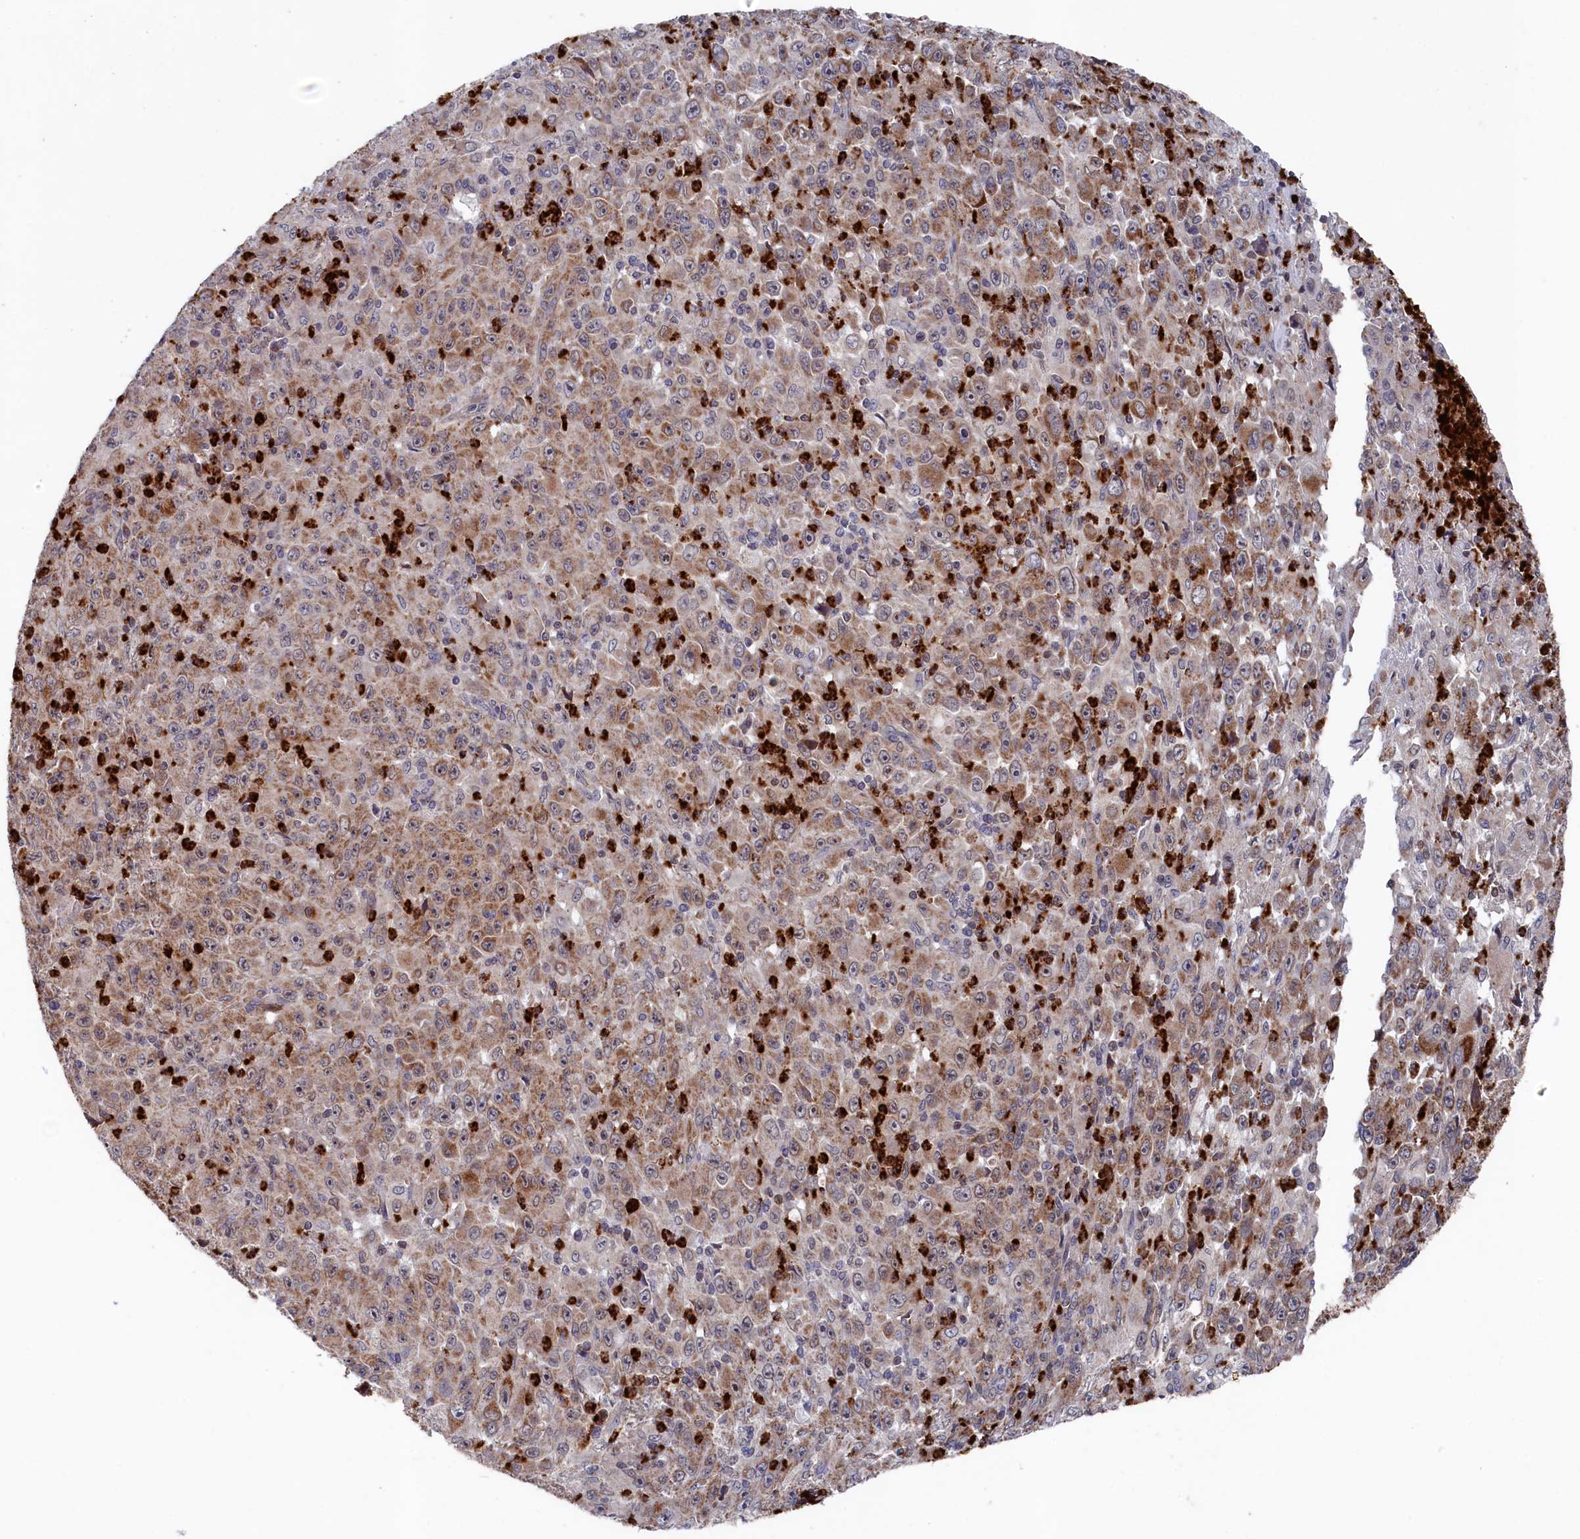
{"staining": {"intensity": "moderate", "quantity": "25%-75%", "location": "cytoplasmic/membranous"}, "tissue": "melanoma", "cell_type": "Tumor cells", "image_type": "cancer", "snomed": [{"axis": "morphology", "description": "Malignant melanoma, Metastatic site"}, {"axis": "topography", "description": "Skin"}], "caption": "The micrograph demonstrates immunohistochemical staining of melanoma. There is moderate cytoplasmic/membranous positivity is seen in approximately 25%-75% of tumor cells.", "gene": "CHCHD1", "patient": {"sex": "female", "age": 56}}